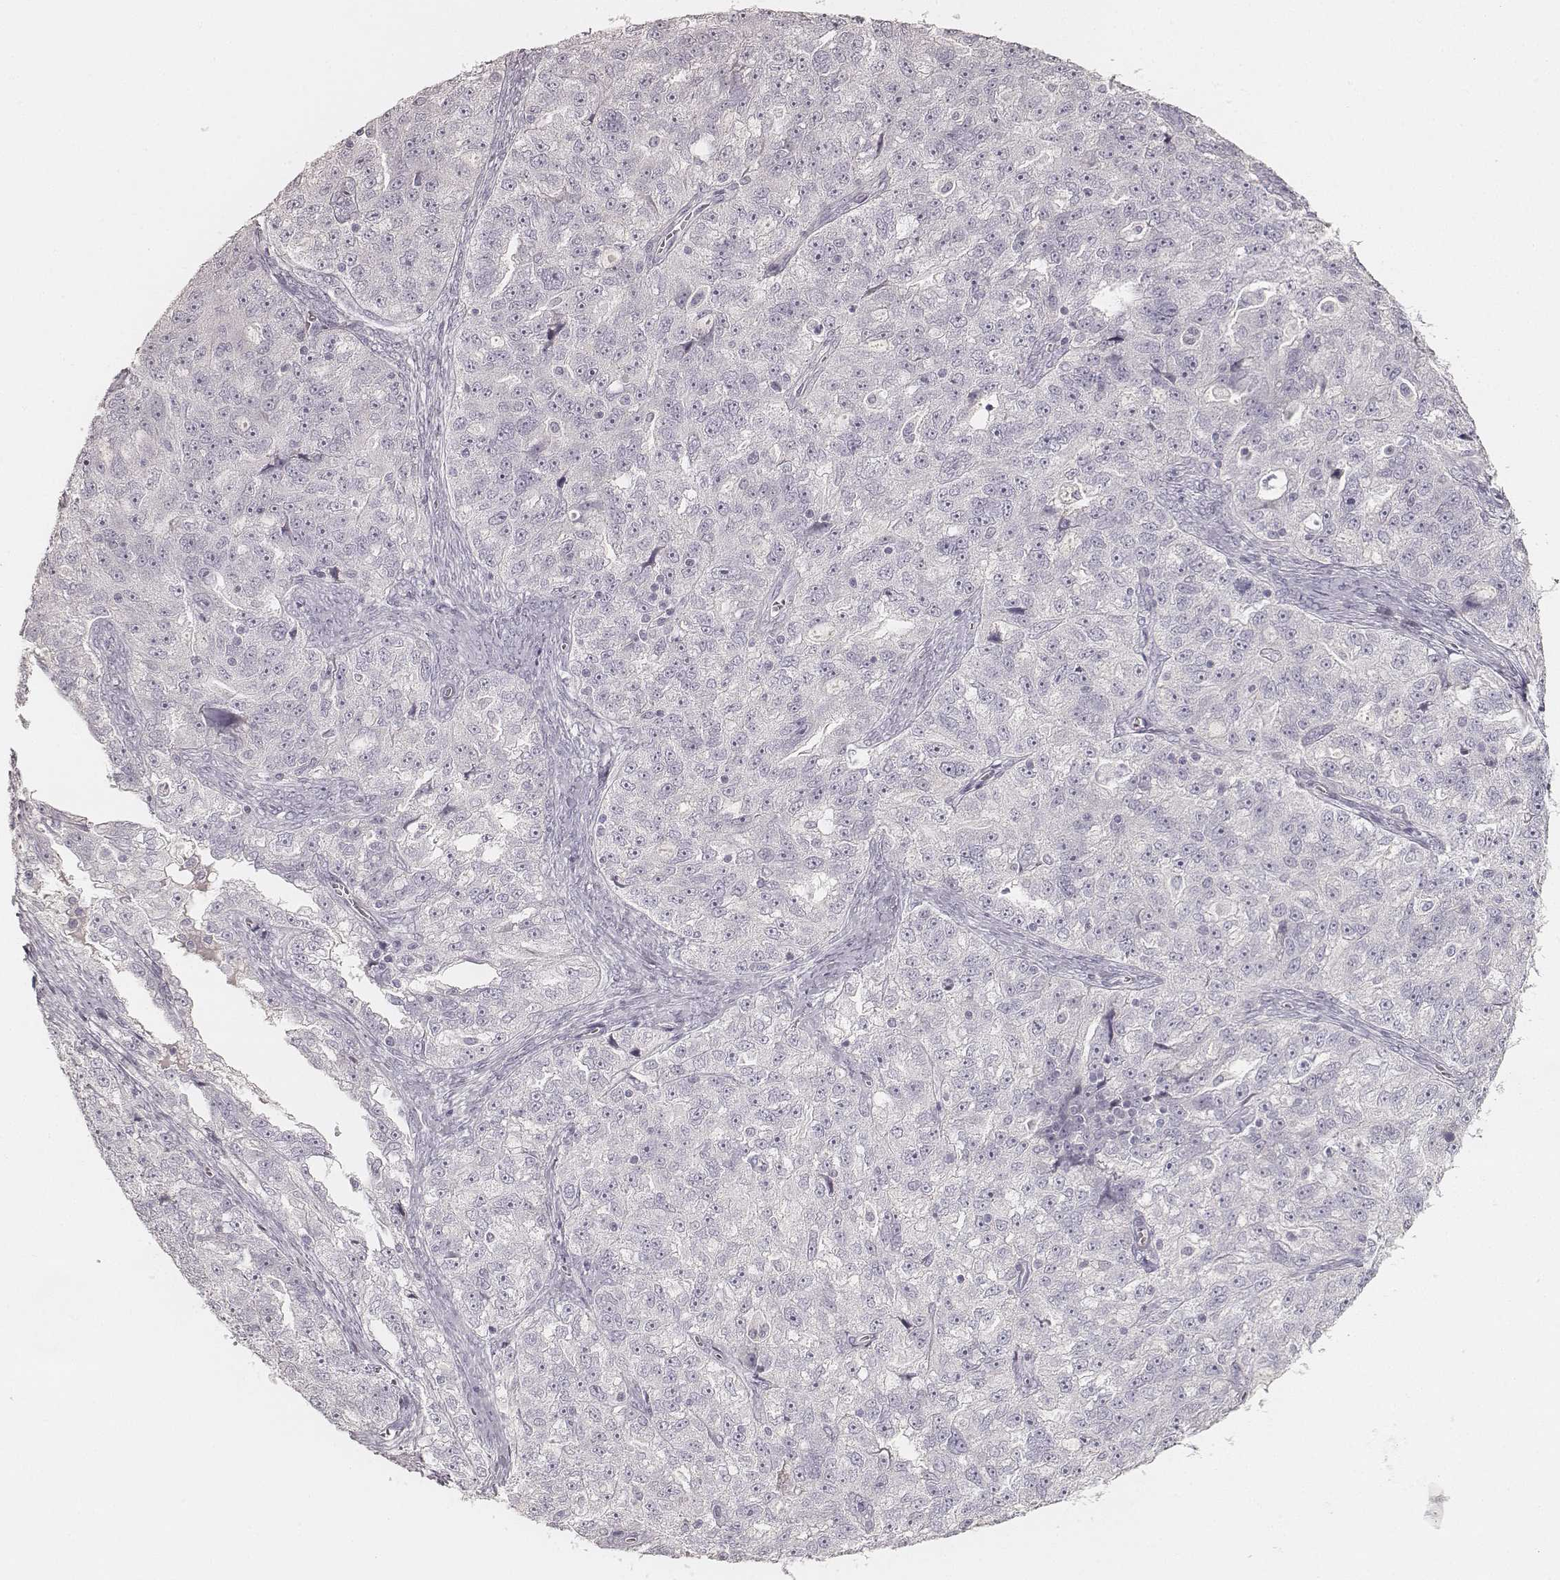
{"staining": {"intensity": "negative", "quantity": "none", "location": "none"}, "tissue": "ovarian cancer", "cell_type": "Tumor cells", "image_type": "cancer", "snomed": [{"axis": "morphology", "description": "Cystadenocarcinoma, serous, NOS"}, {"axis": "topography", "description": "Ovary"}], "caption": "Image shows no protein positivity in tumor cells of ovarian cancer tissue.", "gene": "KRT31", "patient": {"sex": "female", "age": 51}}